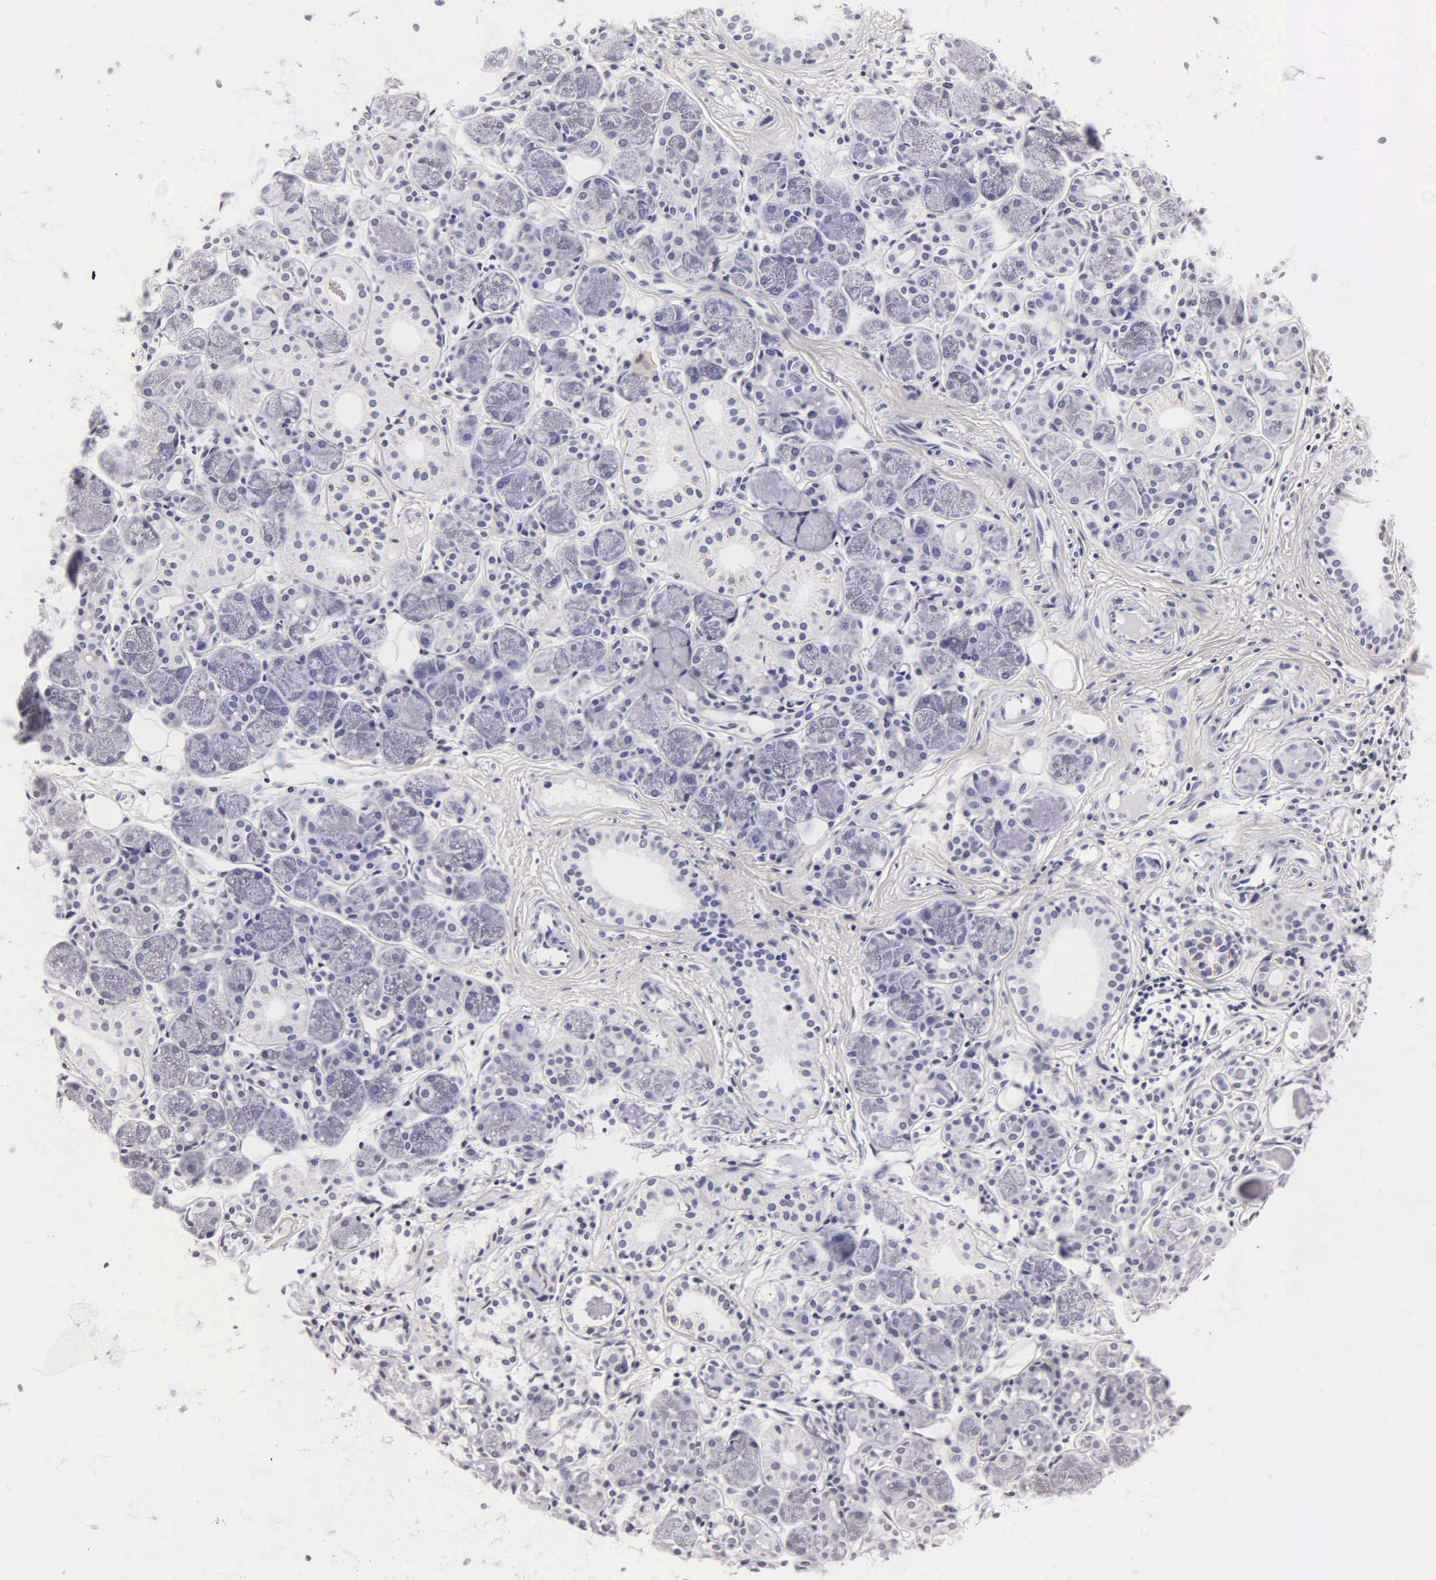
{"staining": {"intensity": "negative", "quantity": "none", "location": "none"}, "tissue": "salivary gland", "cell_type": "Glandular cells", "image_type": "normal", "snomed": [{"axis": "morphology", "description": "Normal tissue, NOS"}, {"axis": "topography", "description": "Salivary gland"}, {"axis": "topography", "description": "Peripheral nerve tissue"}], "caption": "The immunohistochemistry (IHC) histopathology image has no significant positivity in glandular cells of salivary gland. (DAB immunohistochemistry (IHC), high magnification).", "gene": "CGB3", "patient": {"sex": "male", "age": 62}}